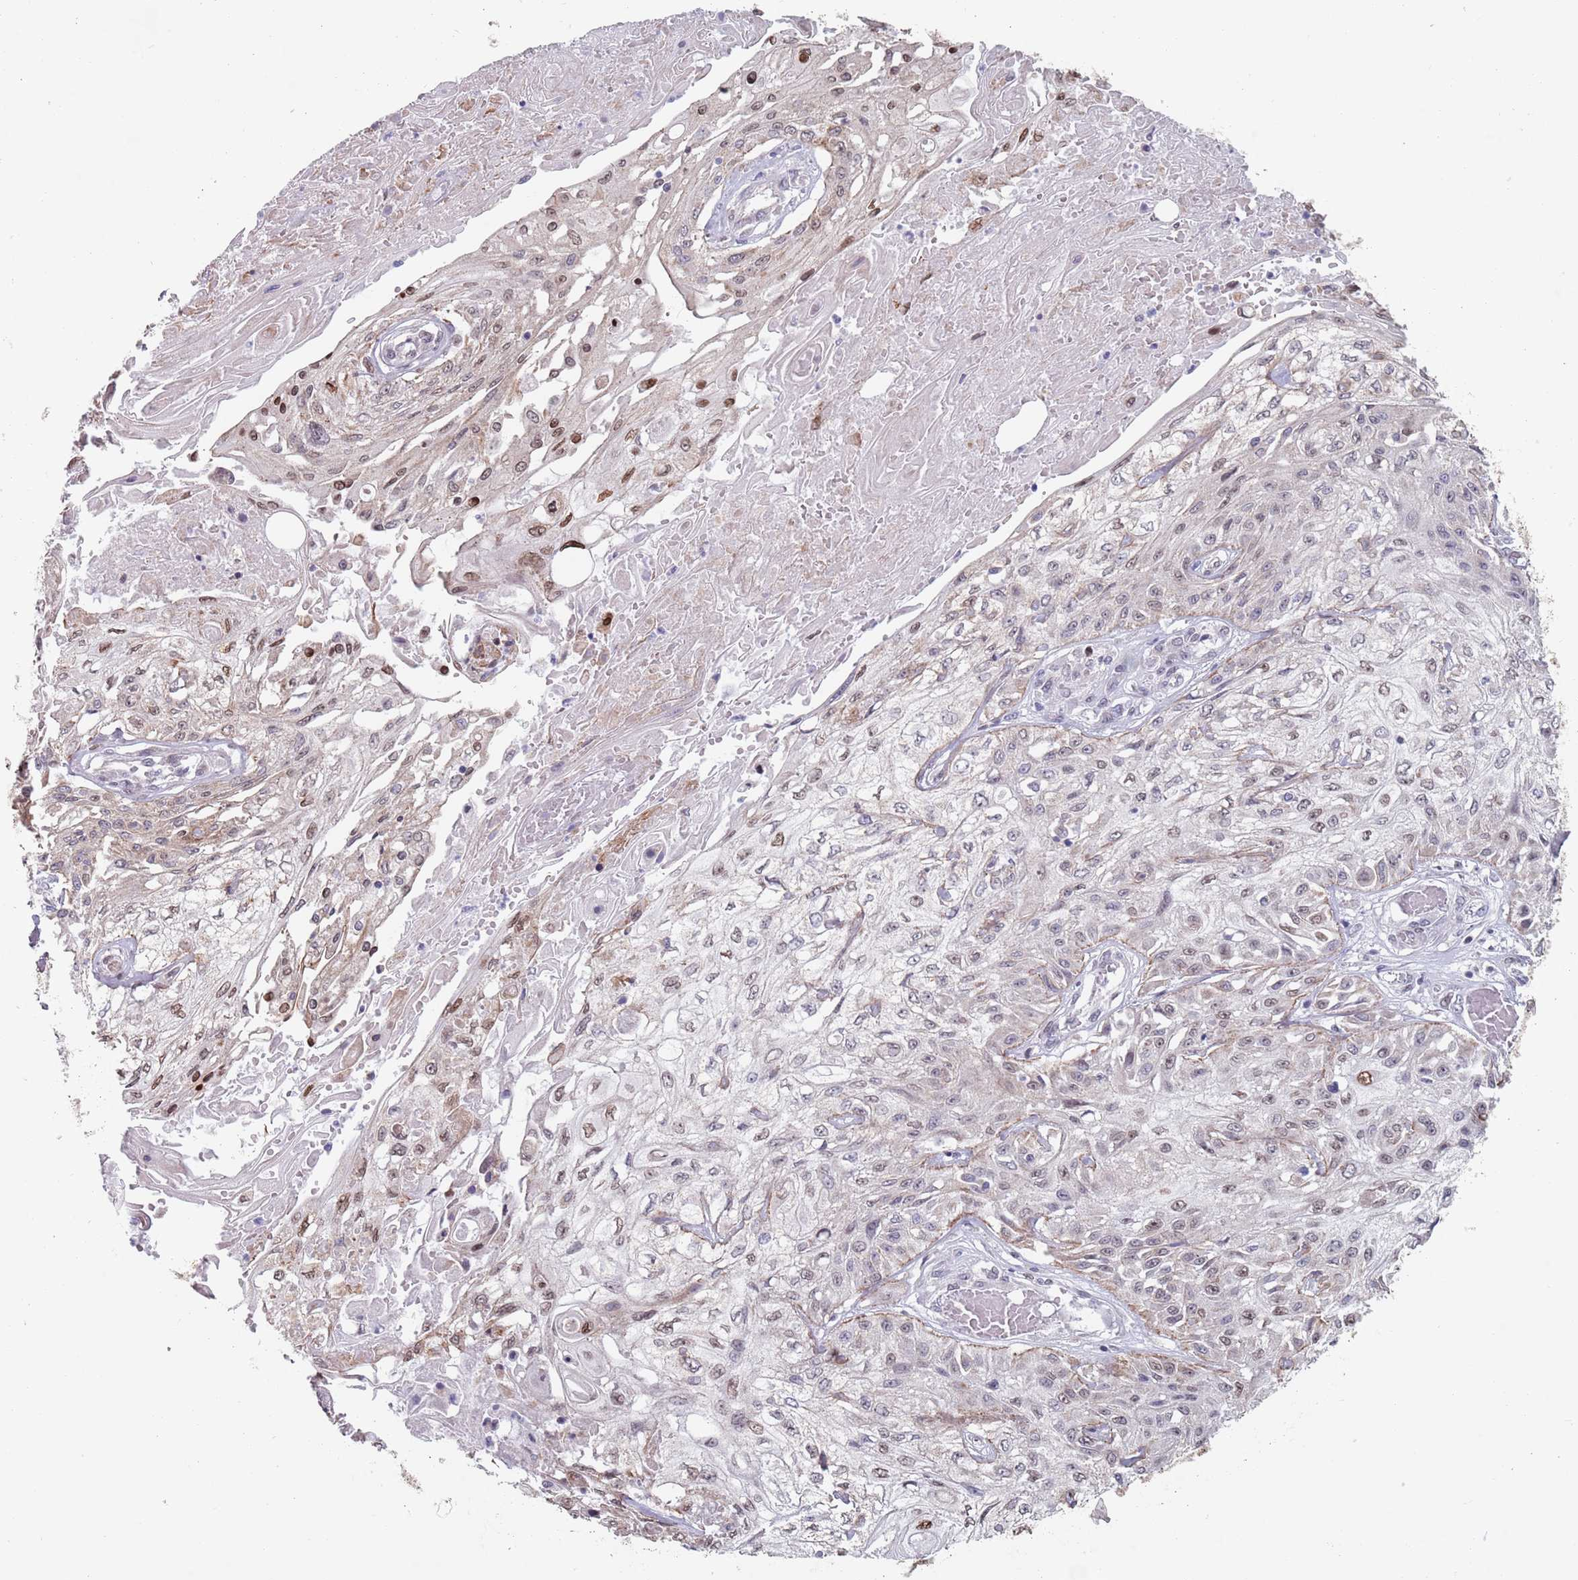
{"staining": {"intensity": "moderate", "quantity": "<25%", "location": "nuclear"}, "tissue": "skin cancer", "cell_type": "Tumor cells", "image_type": "cancer", "snomed": [{"axis": "morphology", "description": "Squamous cell carcinoma, NOS"}, {"axis": "morphology", "description": "Squamous cell carcinoma, metastatic, NOS"}, {"axis": "topography", "description": "Skin"}, {"axis": "topography", "description": "Lymph node"}], "caption": "Immunohistochemistry (IHC) staining of metastatic squamous cell carcinoma (skin), which shows low levels of moderate nuclear staining in approximately <25% of tumor cells indicating moderate nuclear protein expression. The staining was performed using DAB (brown) for protein detection and nuclei were counterstained in hematoxylin (blue).", "gene": "MFSD12", "patient": {"sex": "male", "age": 75}}